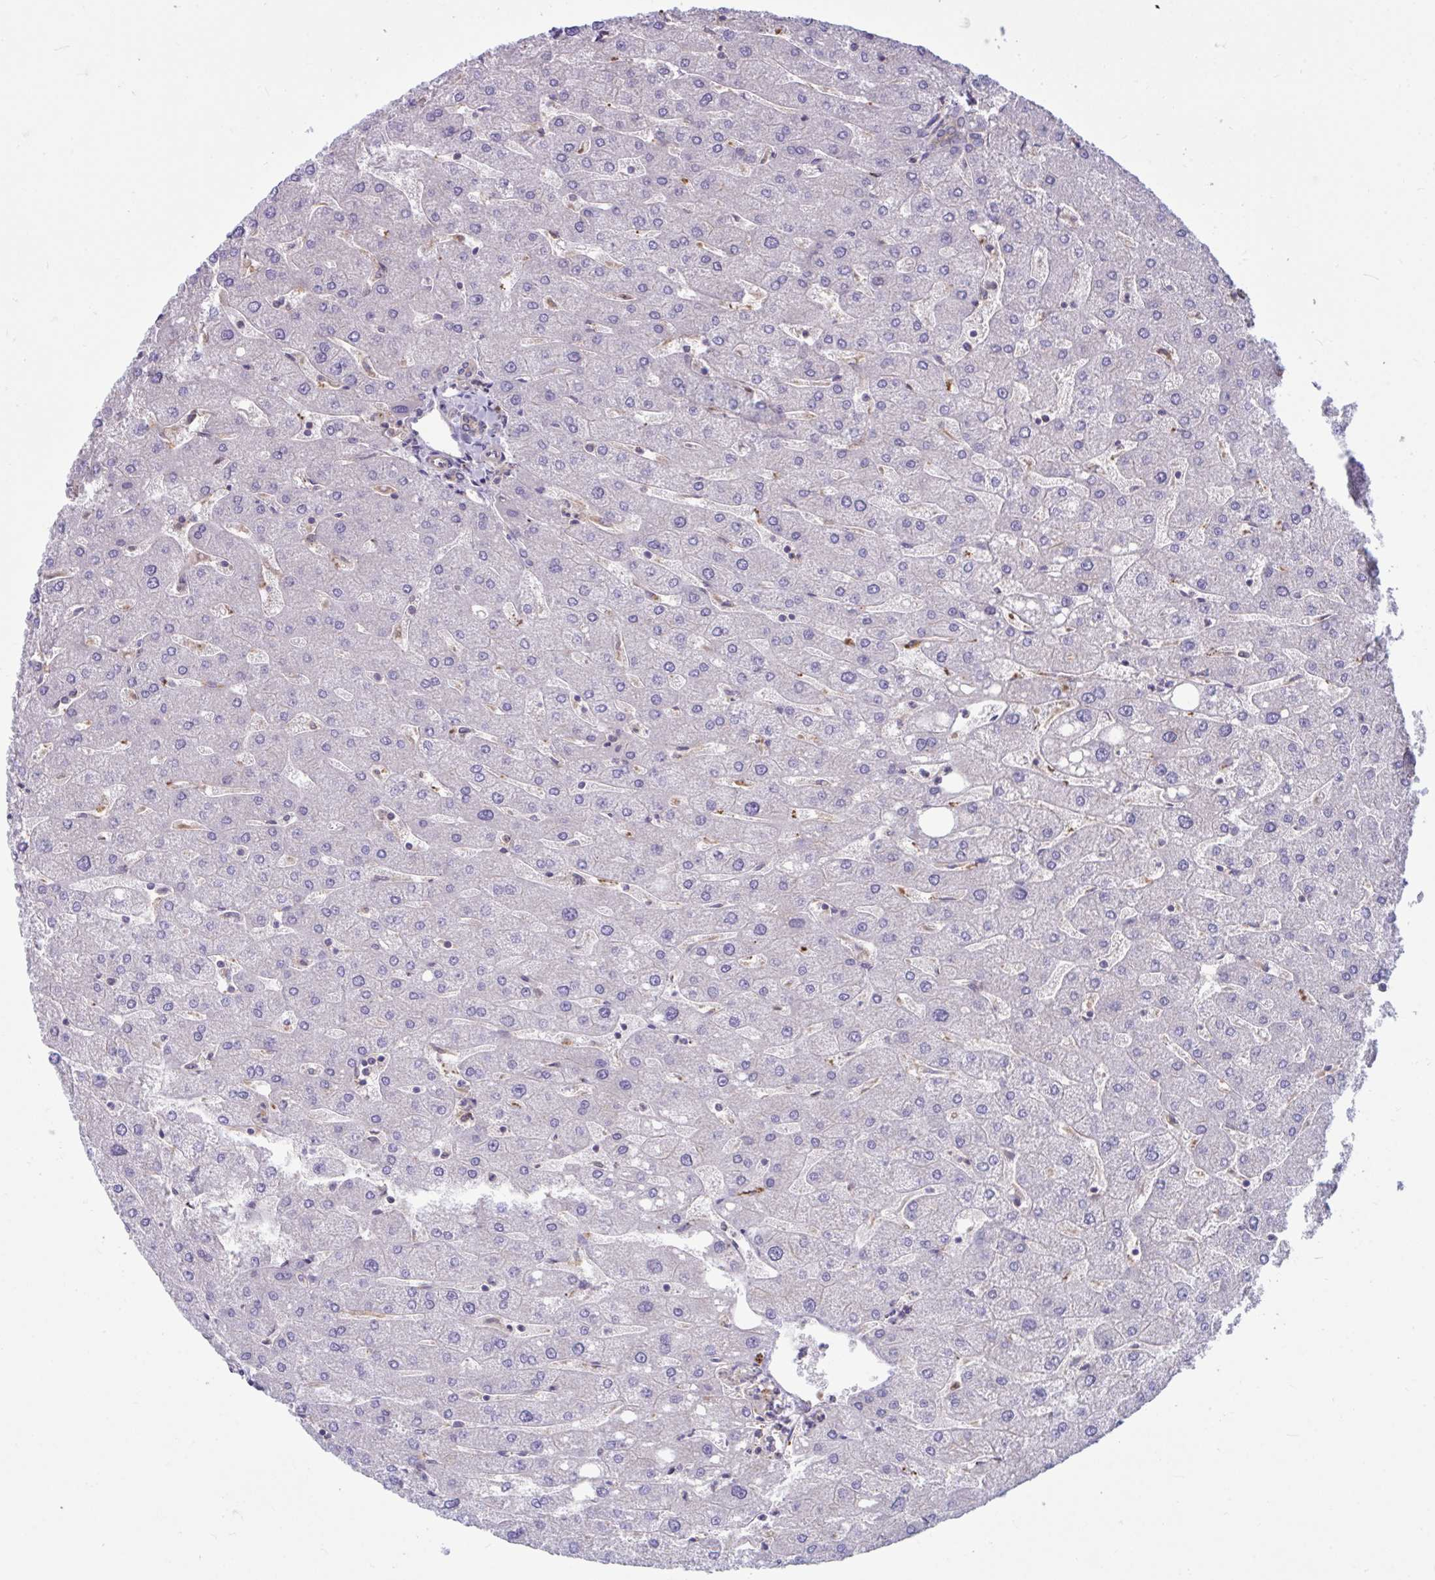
{"staining": {"intensity": "weak", "quantity": "25%-75%", "location": "cytoplasmic/membranous"}, "tissue": "liver", "cell_type": "Cholangiocytes", "image_type": "normal", "snomed": [{"axis": "morphology", "description": "Normal tissue, NOS"}, {"axis": "topography", "description": "Liver"}], "caption": "Immunohistochemistry of normal human liver displays low levels of weak cytoplasmic/membranous expression in about 25%-75% of cholangiocytes.", "gene": "IST1", "patient": {"sex": "male", "age": 67}}